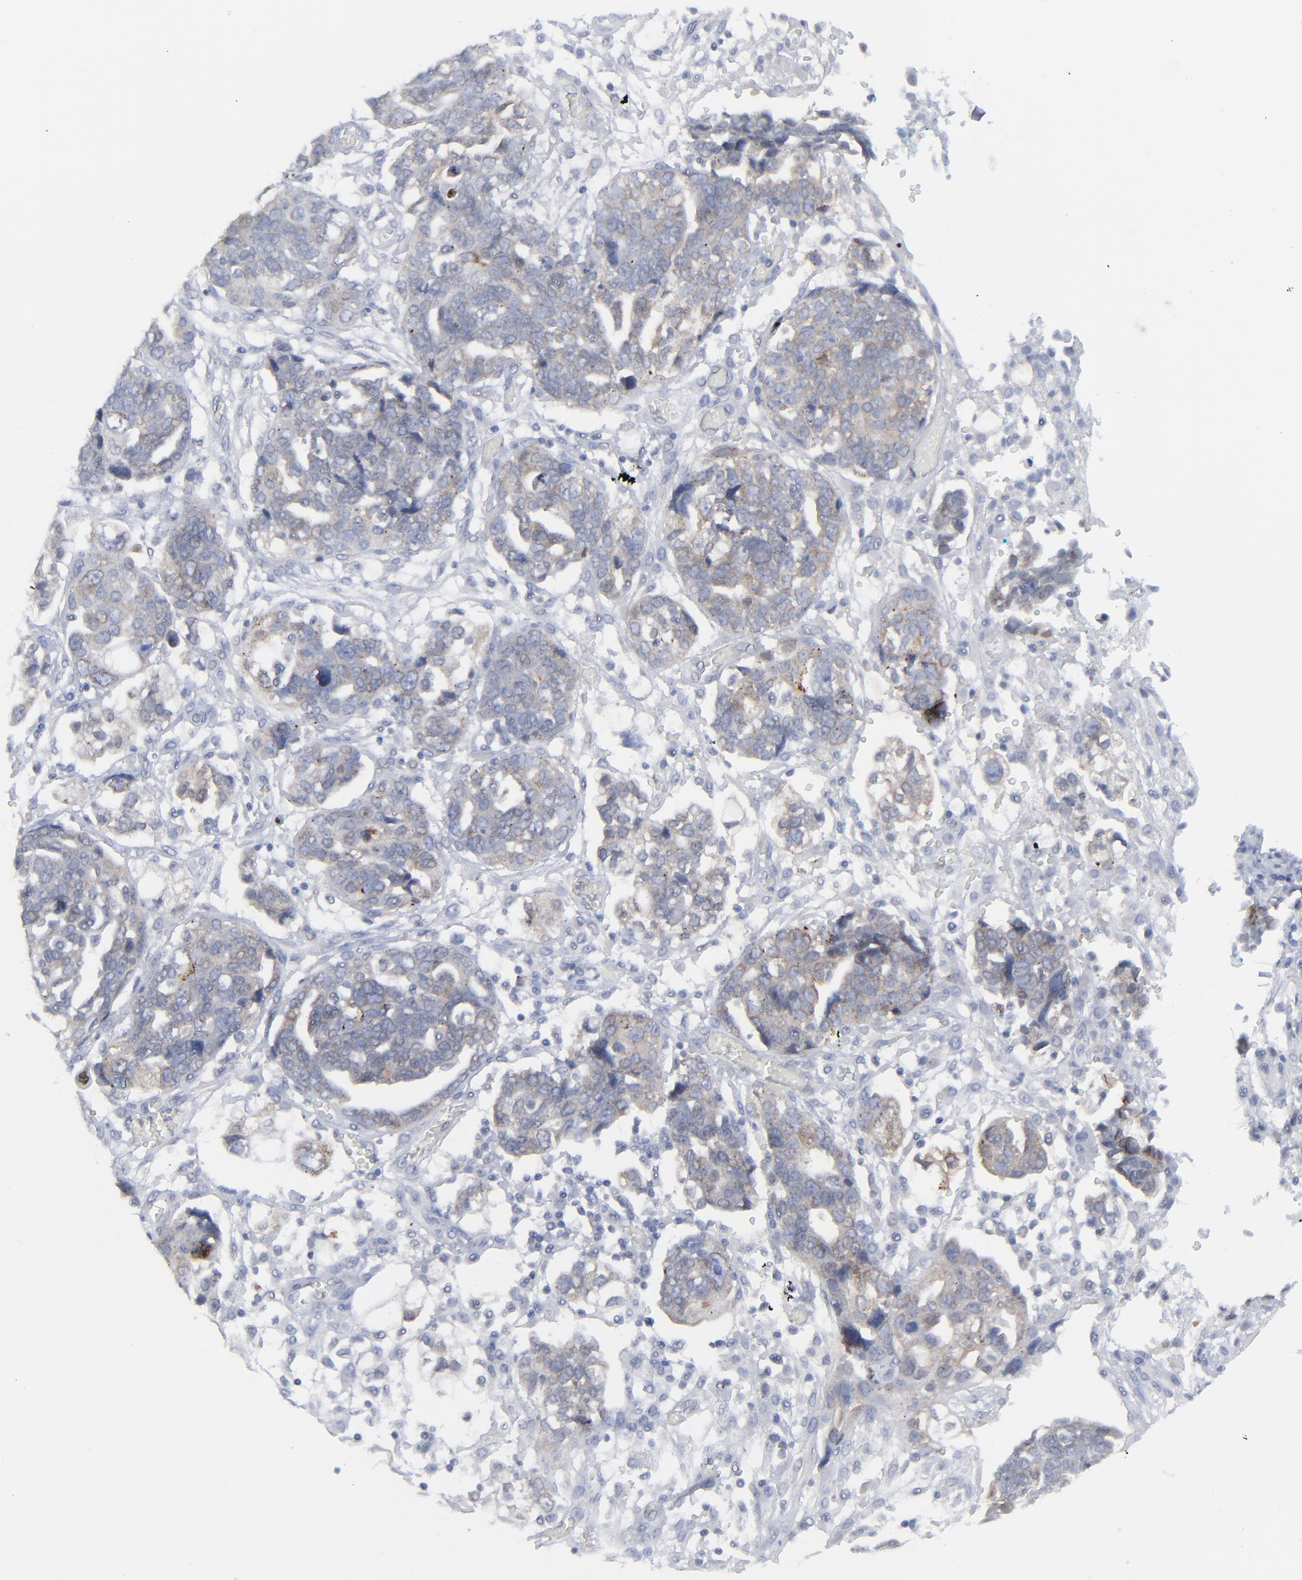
{"staining": {"intensity": "weak", "quantity": "<25%", "location": "cytoplasmic/membranous"}, "tissue": "ovarian cancer", "cell_type": "Tumor cells", "image_type": "cancer", "snomed": [{"axis": "morphology", "description": "Normal tissue, NOS"}, {"axis": "morphology", "description": "Cystadenocarcinoma, serous, NOS"}, {"axis": "topography", "description": "Fallopian tube"}, {"axis": "topography", "description": "Ovary"}], "caption": "Tumor cells are negative for brown protein staining in ovarian cancer (serous cystadenocarcinoma).", "gene": "NUP88", "patient": {"sex": "female", "age": 56}}